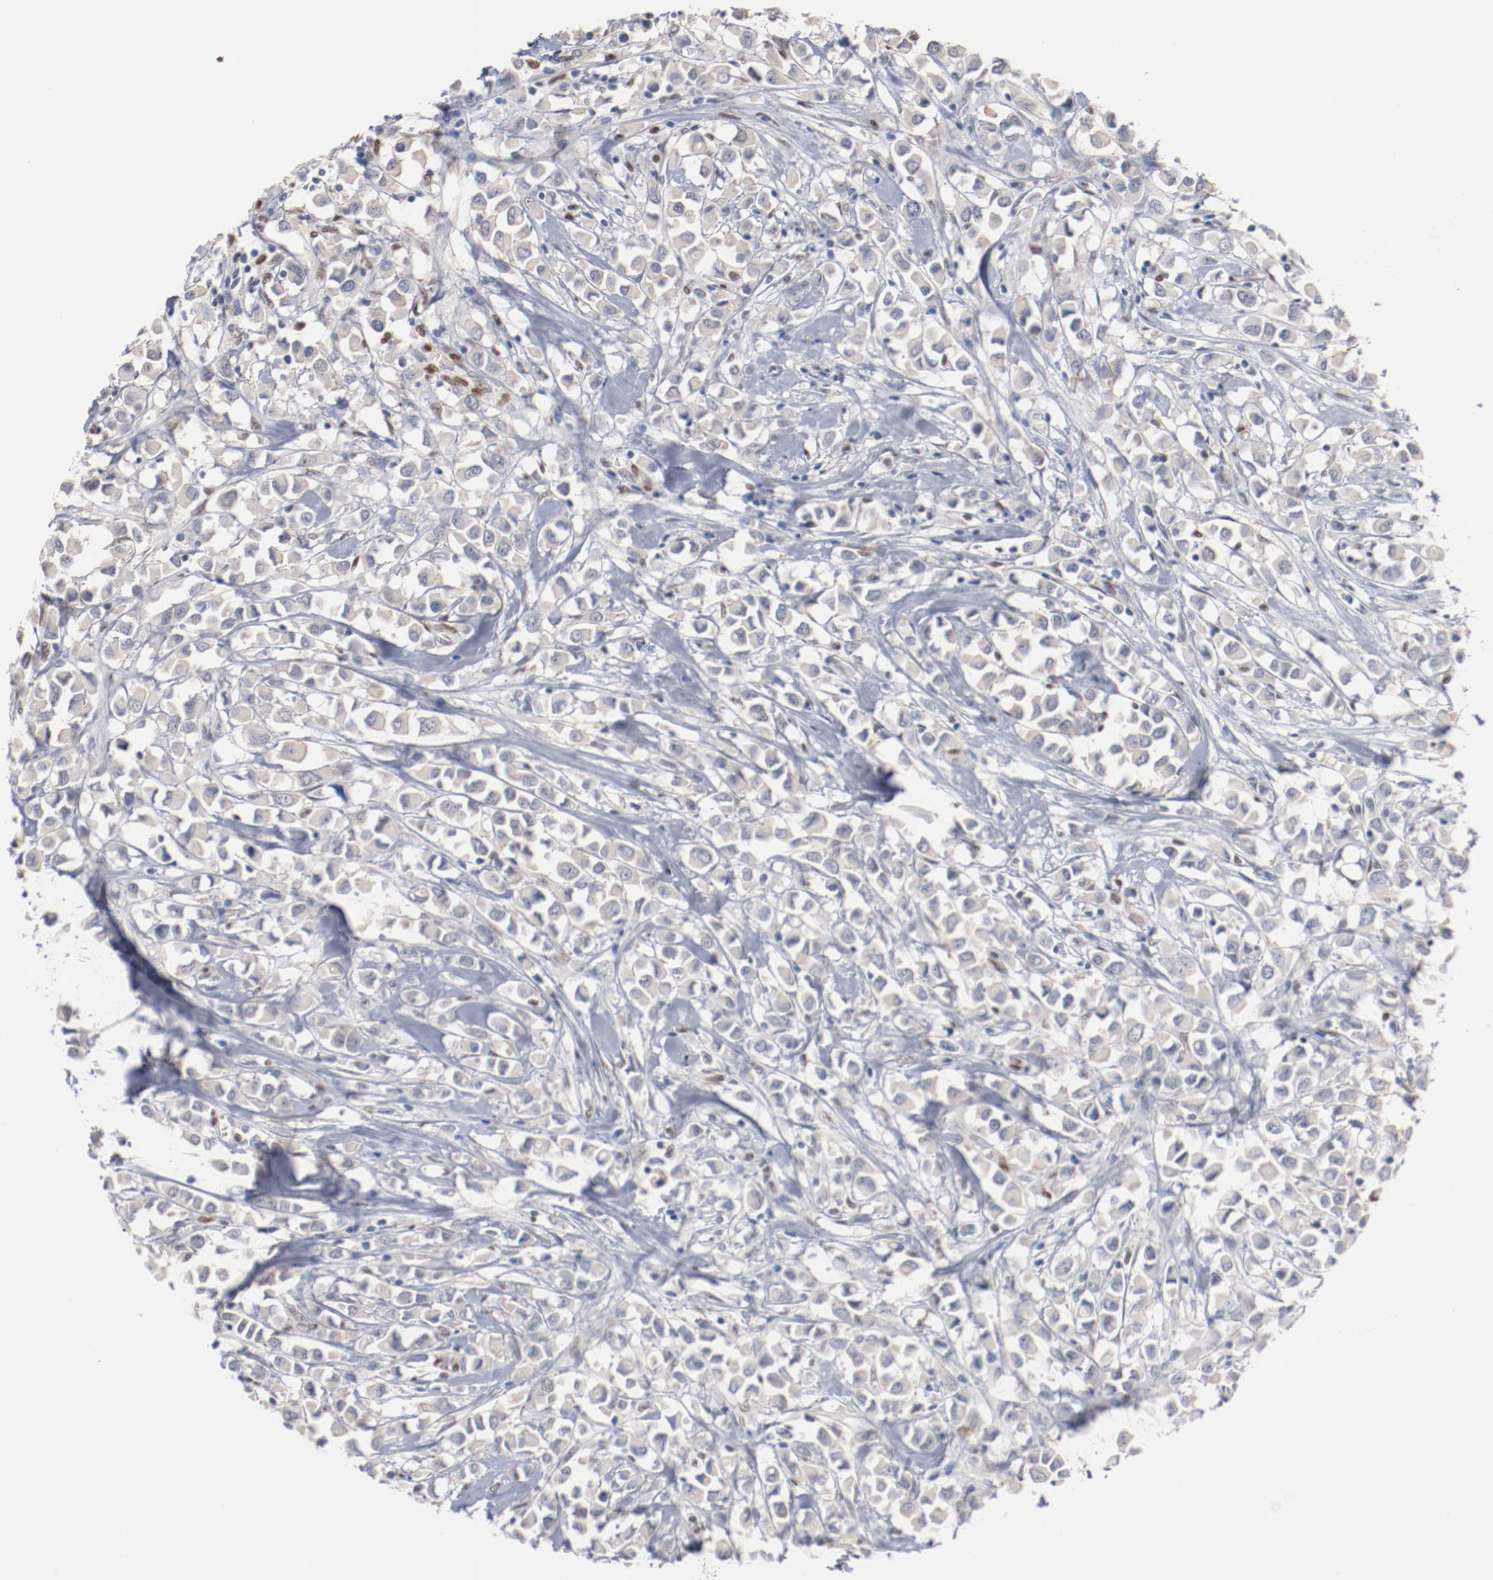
{"staining": {"intensity": "negative", "quantity": "none", "location": "none"}, "tissue": "breast cancer", "cell_type": "Tumor cells", "image_type": "cancer", "snomed": [{"axis": "morphology", "description": "Duct carcinoma"}, {"axis": "topography", "description": "Breast"}], "caption": "This micrograph is of breast cancer (invasive ductal carcinoma) stained with IHC to label a protein in brown with the nuclei are counter-stained blue. There is no expression in tumor cells. (DAB immunohistochemistry, high magnification).", "gene": "ZEB2", "patient": {"sex": "female", "age": 61}}